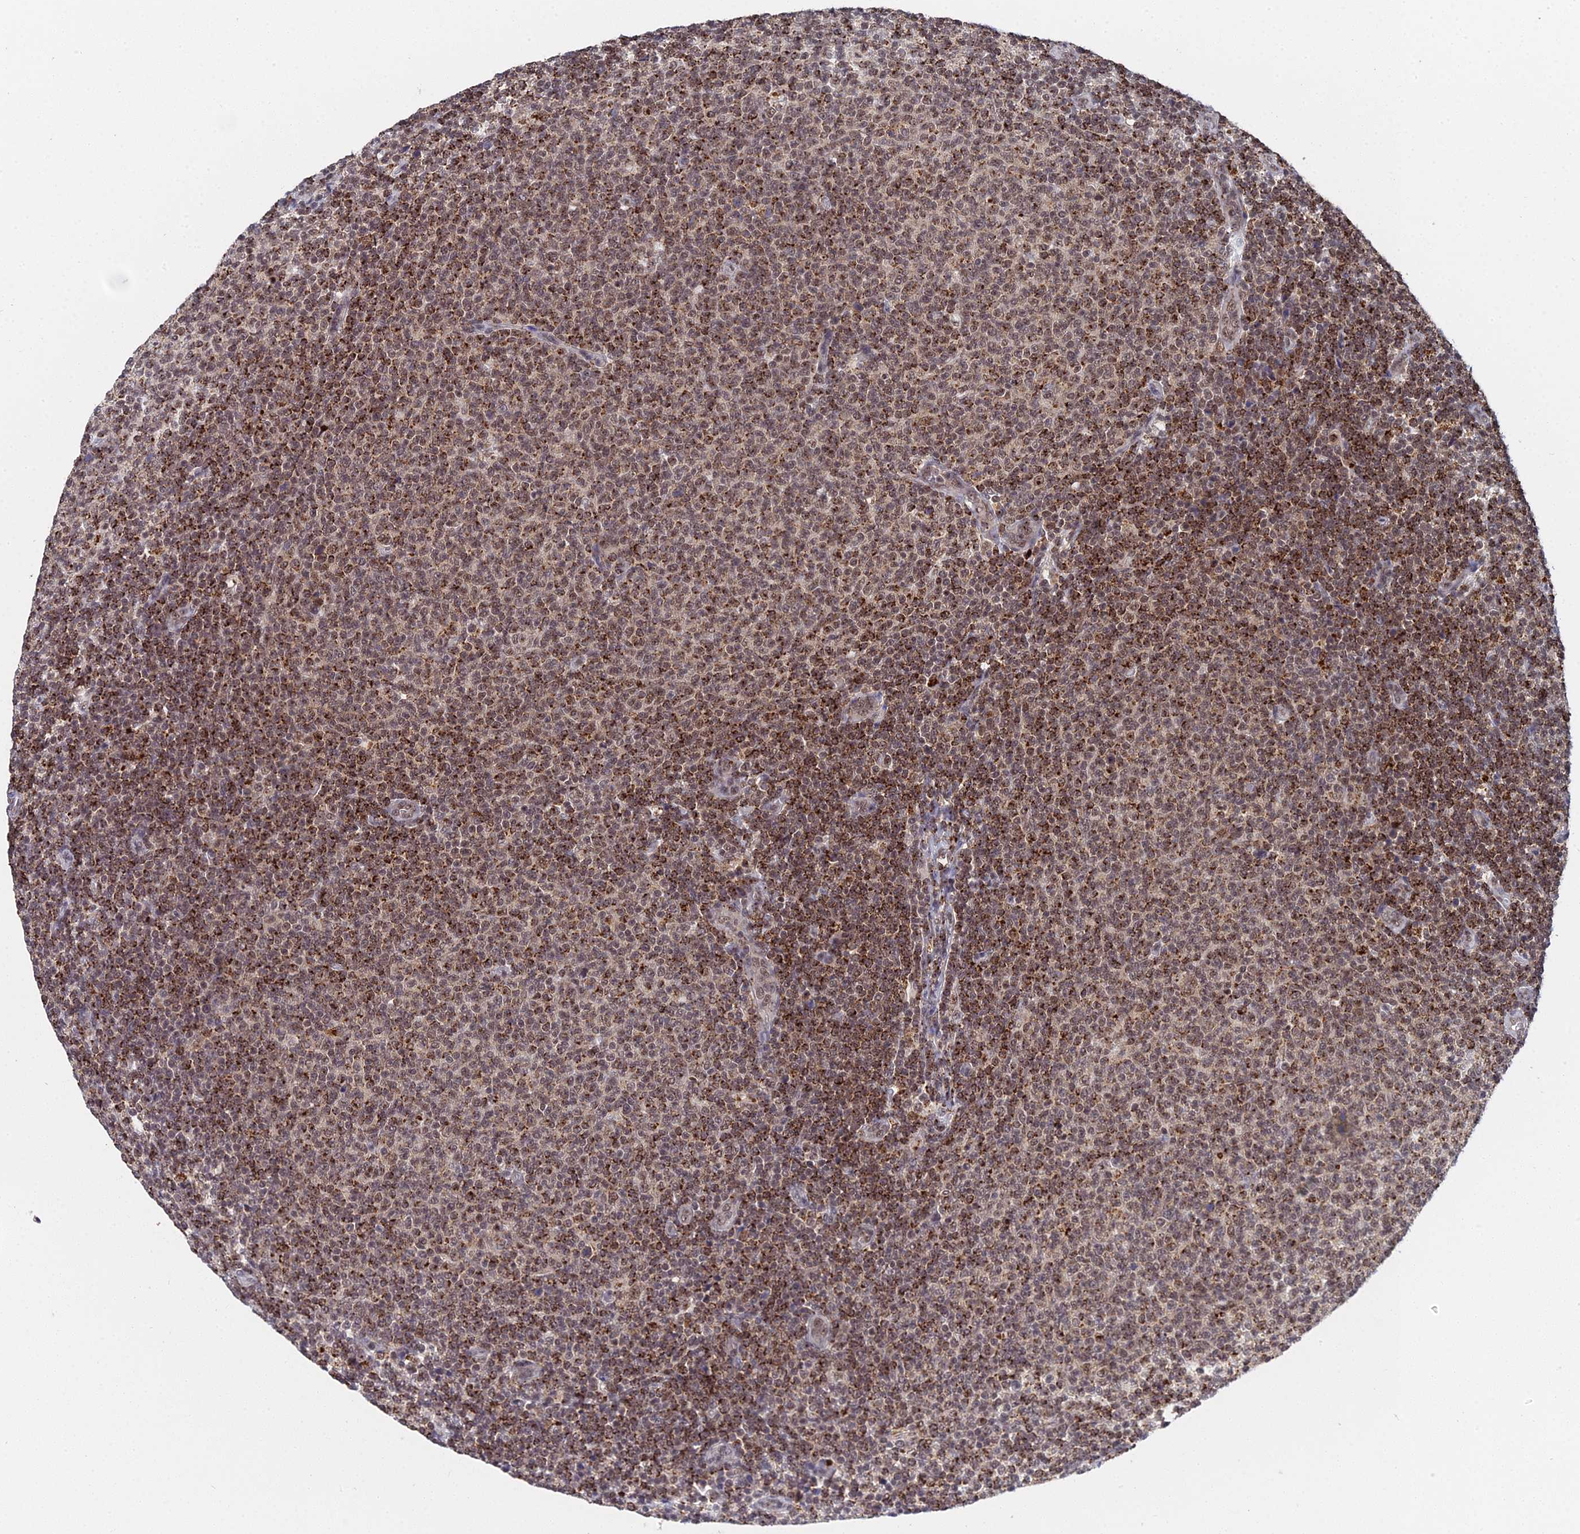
{"staining": {"intensity": "moderate", "quantity": ">75%", "location": "cytoplasmic/membranous,nuclear"}, "tissue": "lymphoma", "cell_type": "Tumor cells", "image_type": "cancer", "snomed": [{"axis": "morphology", "description": "Malignant lymphoma, non-Hodgkin's type, Low grade"}, {"axis": "topography", "description": "Lymph node"}], "caption": "Moderate cytoplasmic/membranous and nuclear staining is appreciated in about >75% of tumor cells in malignant lymphoma, non-Hodgkin's type (low-grade).", "gene": "MAGOHB", "patient": {"sex": "male", "age": 66}}